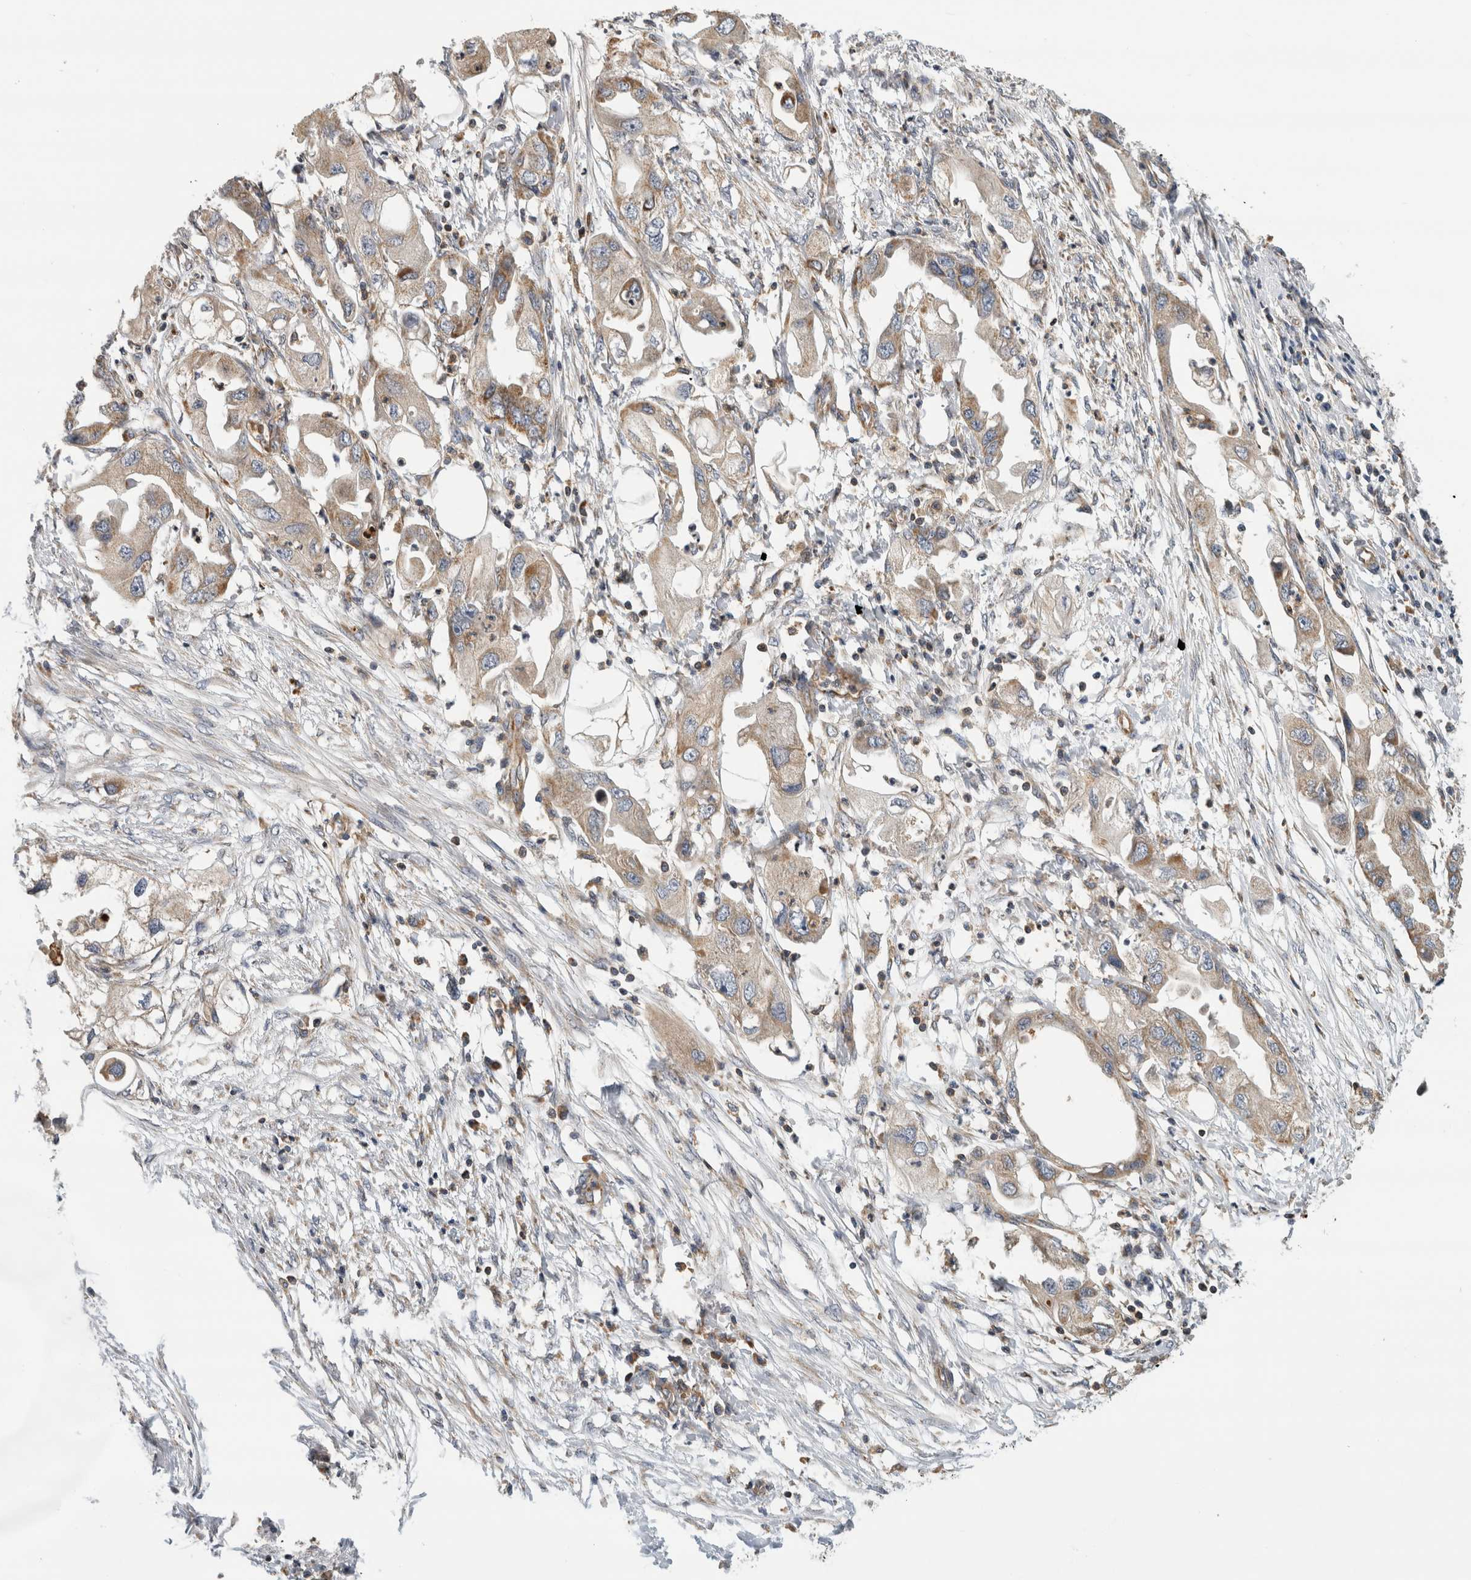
{"staining": {"intensity": "moderate", "quantity": ">75%", "location": "cytoplasmic/membranous"}, "tissue": "endometrial cancer", "cell_type": "Tumor cells", "image_type": "cancer", "snomed": [{"axis": "morphology", "description": "Adenocarcinoma, NOS"}, {"axis": "morphology", "description": "Adenocarcinoma, metastatic, NOS"}, {"axis": "topography", "description": "Adipose tissue"}, {"axis": "topography", "description": "Endometrium"}], "caption": "Endometrial adenocarcinoma tissue displays moderate cytoplasmic/membranous staining in approximately >75% of tumor cells", "gene": "GRIK2", "patient": {"sex": "female", "age": 67}}